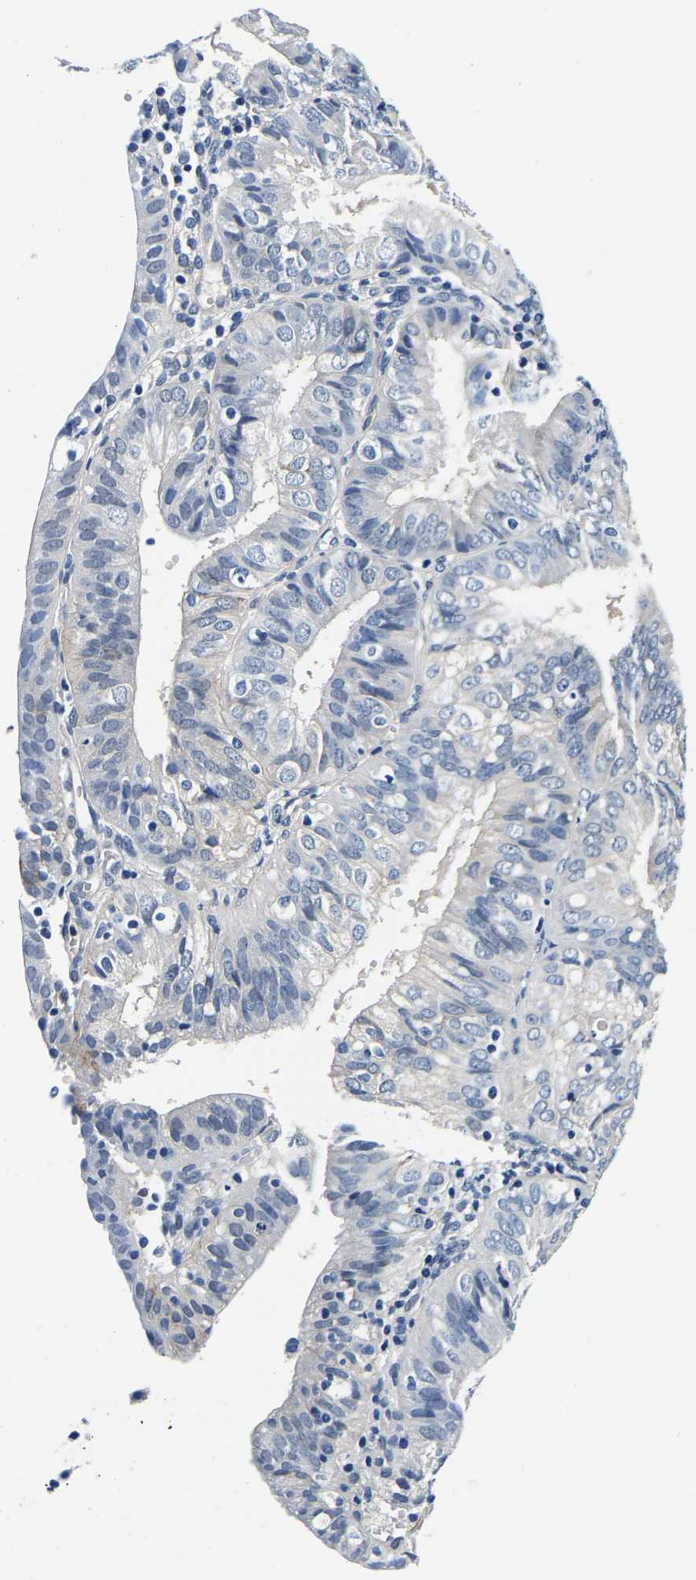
{"staining": {"intensity": "negative", "quantity": "none", "location": "none"}, "tissue": "endometrial cancer", "cell_type": "Tumor cells", "image_type": "cancer", "snomed": [{"axis": "morphology", "description": "Adenocarcinoma, NOS"}, {"axis": "topography", "description": "Endometrium"}], "caption": "Immunohistochemical staining of endometrial cancer shows no significant staining in tumor cells.", "gene": "ACO1", "patient": {"sex": "female", "age": 58}}